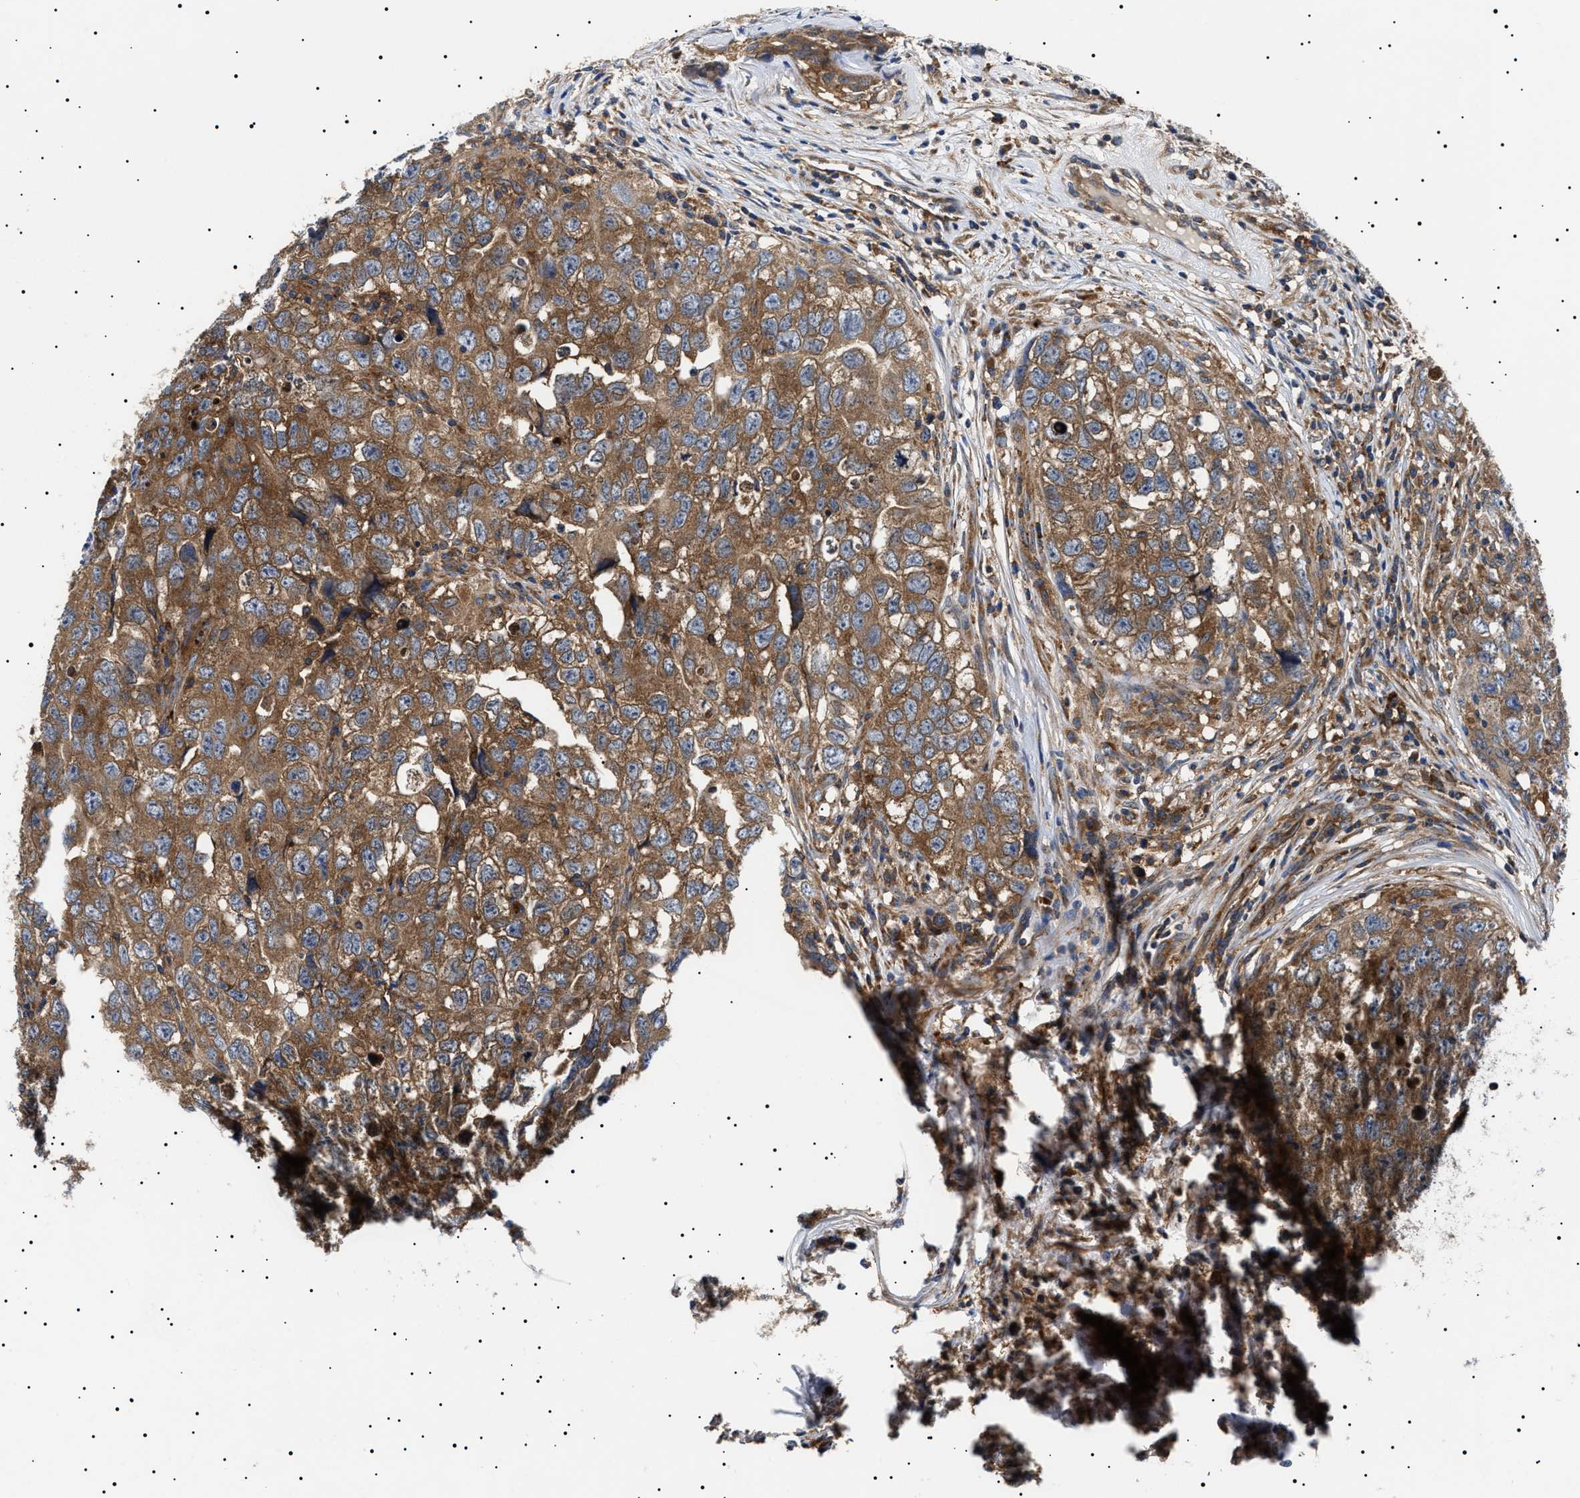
{"staining": {"intensity": "moderate", "quantity": ">75%", "location": "cytoplasmic/membranous"}, "tissue": "testis cancer", "cell_type": "Tumor cells", "image_type": "cancer", "snomed": [{"axis": "morphology", "description": "Seminoma, NOS"}, {"axis": "morphology", "description": "Carcinoma, Embryonal, NOS"}, {"axis": "topography", "description": "Testis"}], "caption": "This image reveals IHC staining of human testis cancer (seminoma), with medium moderate cytoplasmic/membranous expression in approximately >75% of tumor cells.", "gene": "TPP2", "patient": {"sex": "male", "age": 43}}